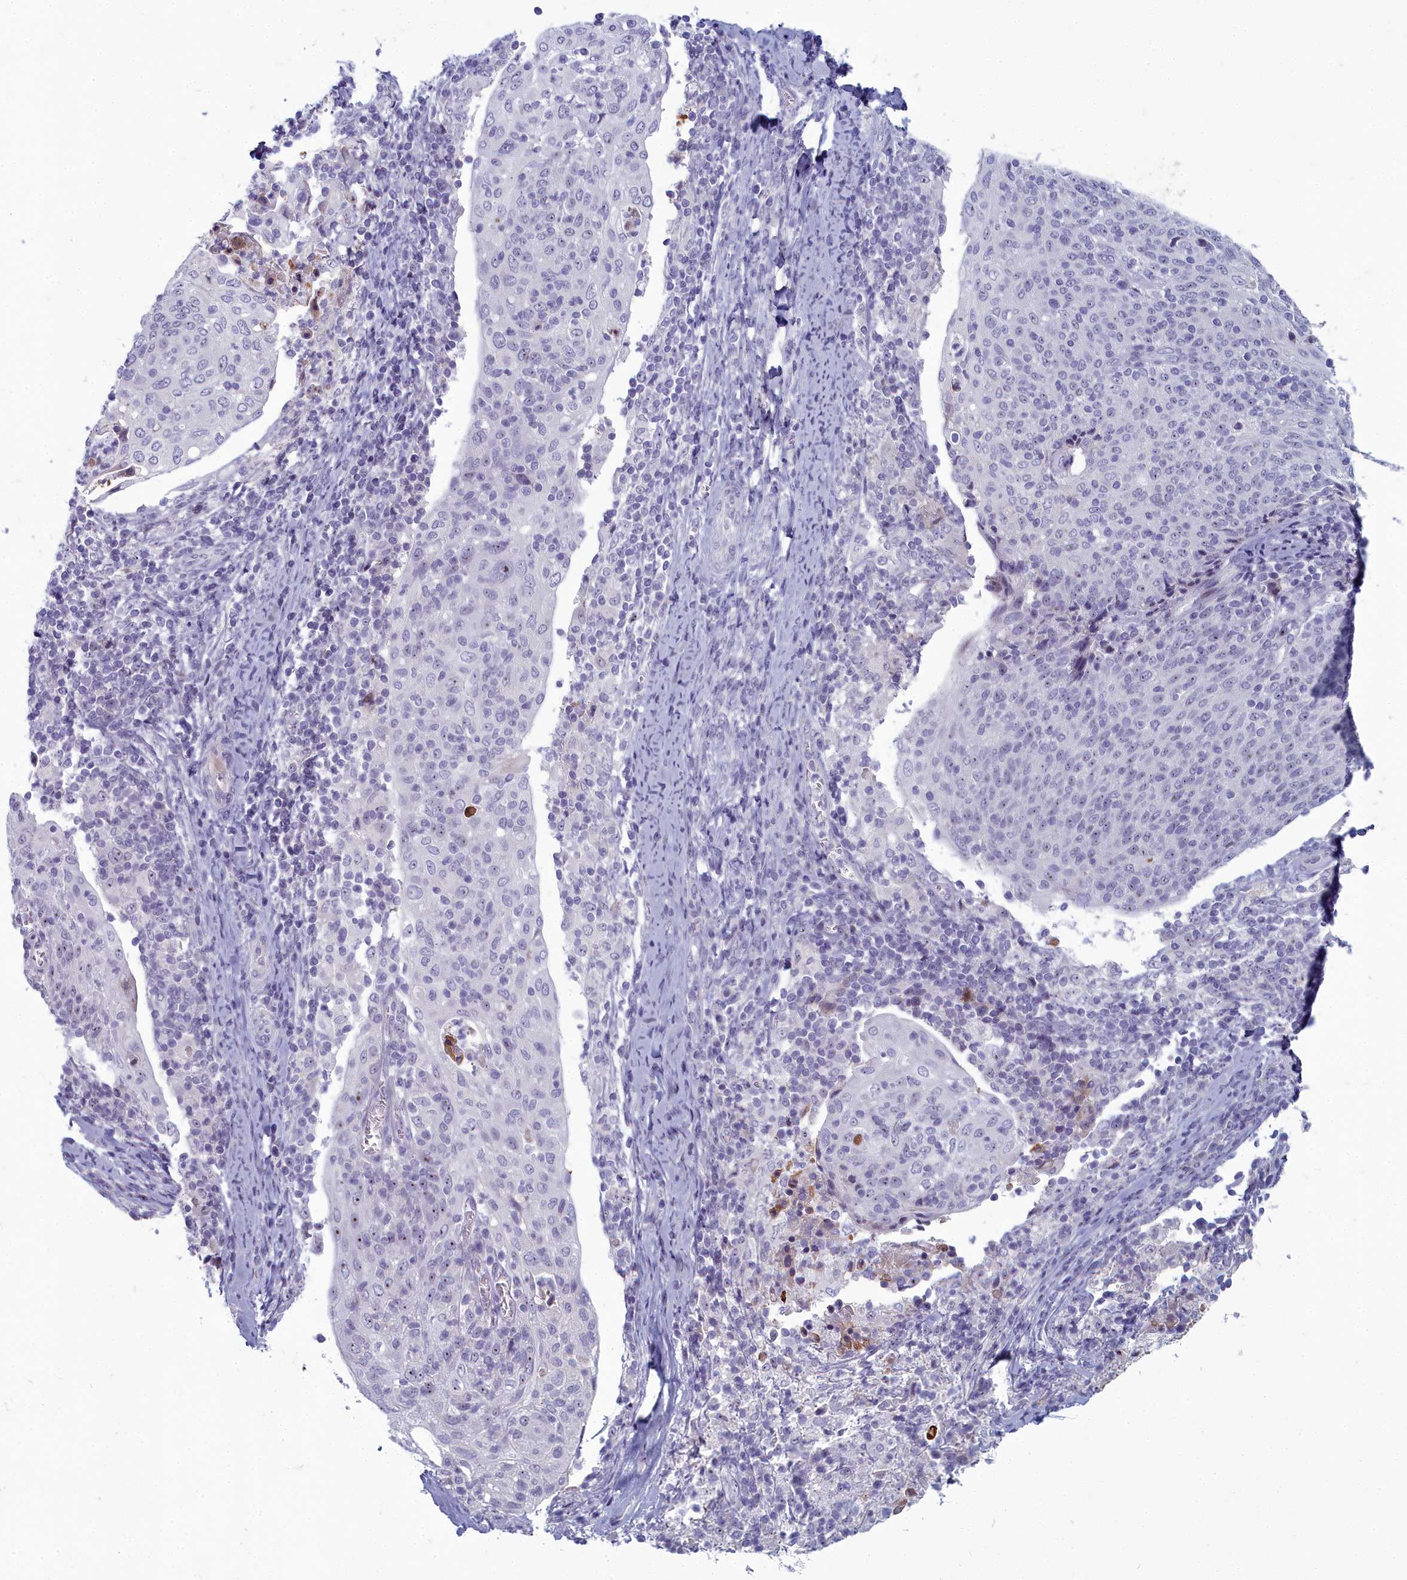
{"staining": {"intensity": "negative", "quantity": "none", "location": "none"}, "tissue": "cervical cancer", "cell_type": "Tumor cells", "image_type": "cancer", "snomed": [{"axis": "morphology", "description": "Squamous cell carcinoma, NOS"}, {"axis": "topography", "description": "Cervix"}], "caption": "Human cervical cancer stained for a protein using immunohistochemistry shows no positivity in tumor cells.", "gene": "INSYN2A", "patient": {"sex": "female", "age": 52}}